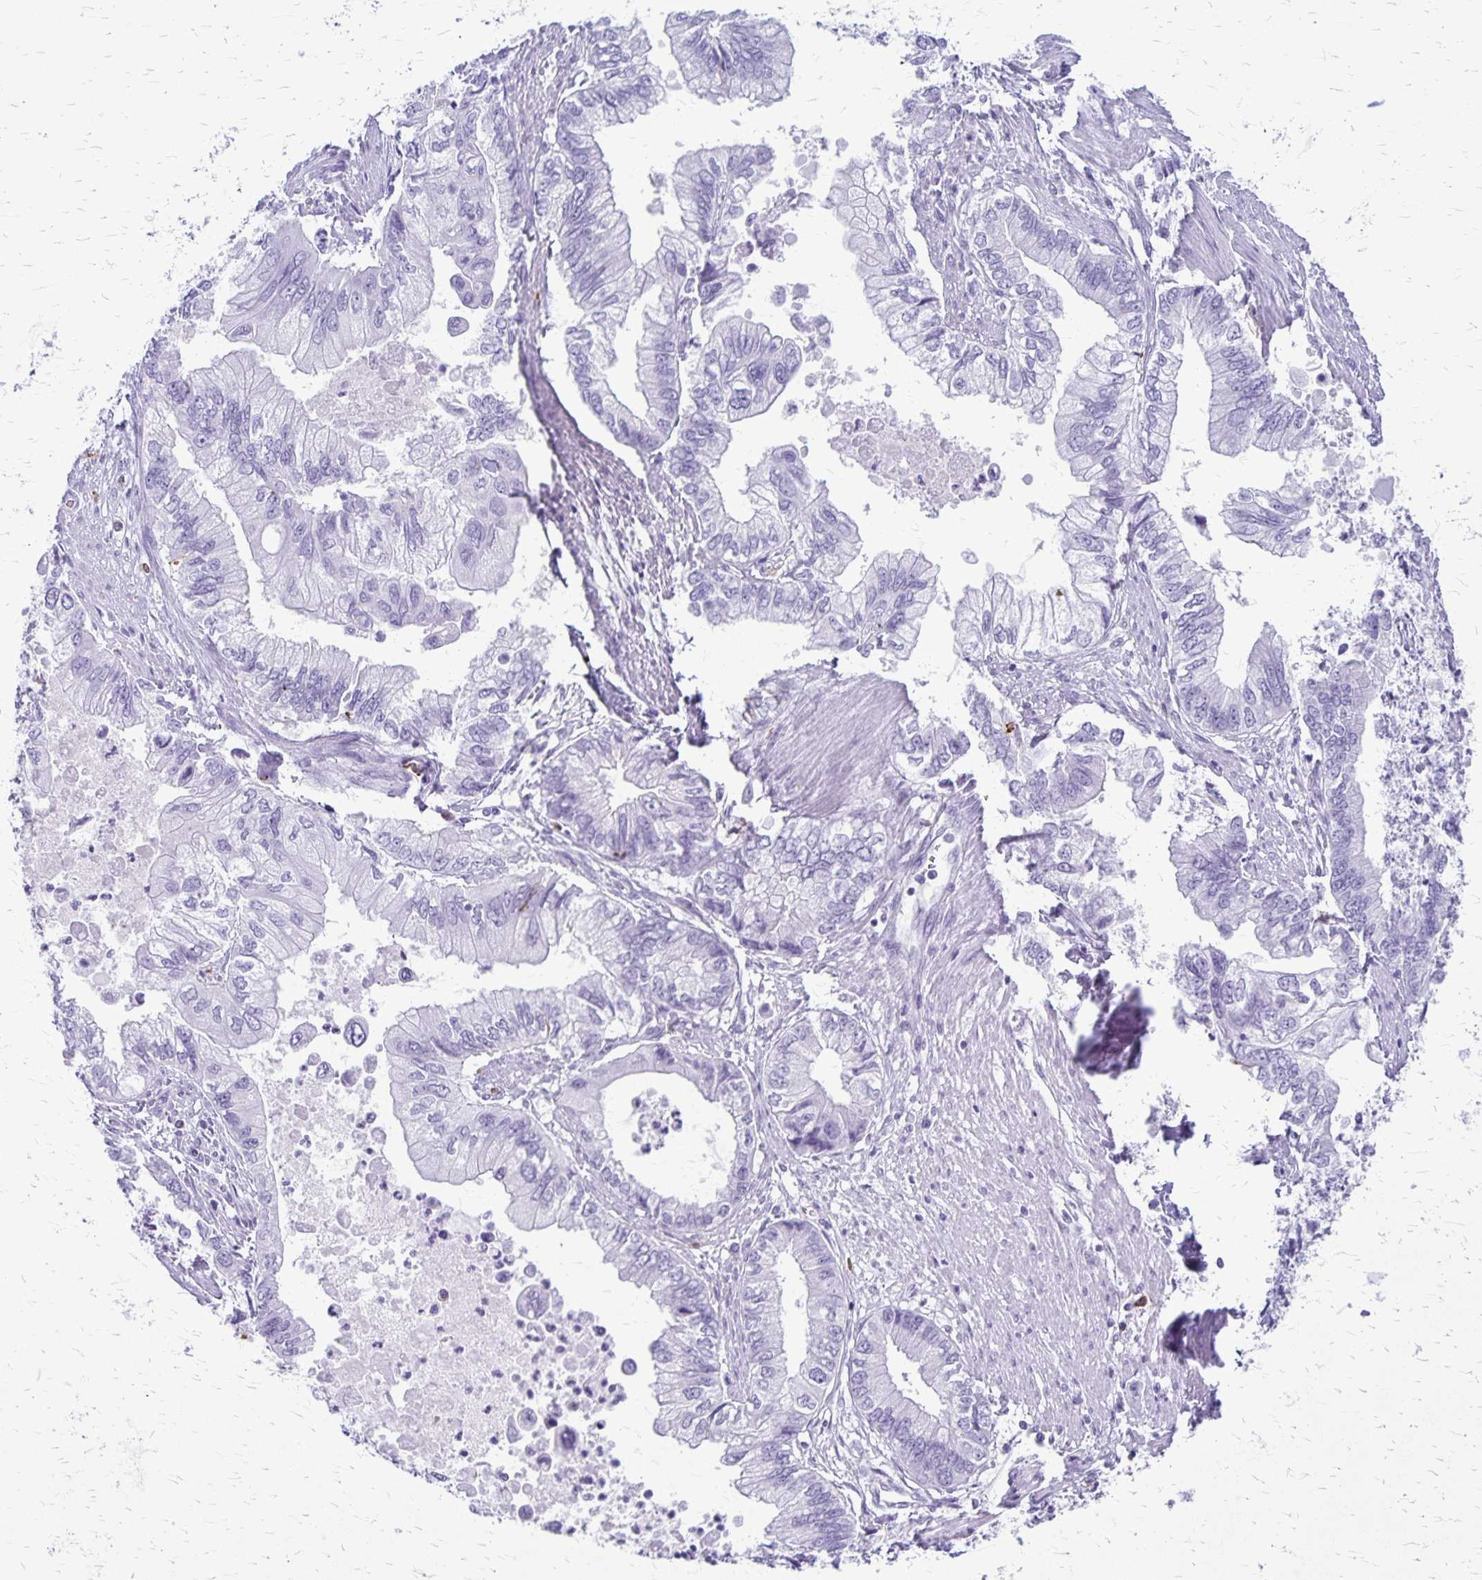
{"staining": {"intensity": "negative", "quantity": "none", "location": "none"}, "tissue": "stomach cancer", "cell_type": "Tumor cells", "image_type": "cancer", "snomed": [{"axis": "morphology", "description": "Adenocarcinoma, NOS"}, {"axis": "topography", "description": "Pancreas"}, {"axis": "topography", "description": "Stomach, upper"}], "caption": "IHC histopathology image of neoplastic tissue: adenocarcinoma (stomach) stained with DAB (3,3'-diaminobenzidine) demonstrates no significant protein expression in tumor cells.", "gene": "RTN1", "patient": {"sex": "male", "age": 77}}